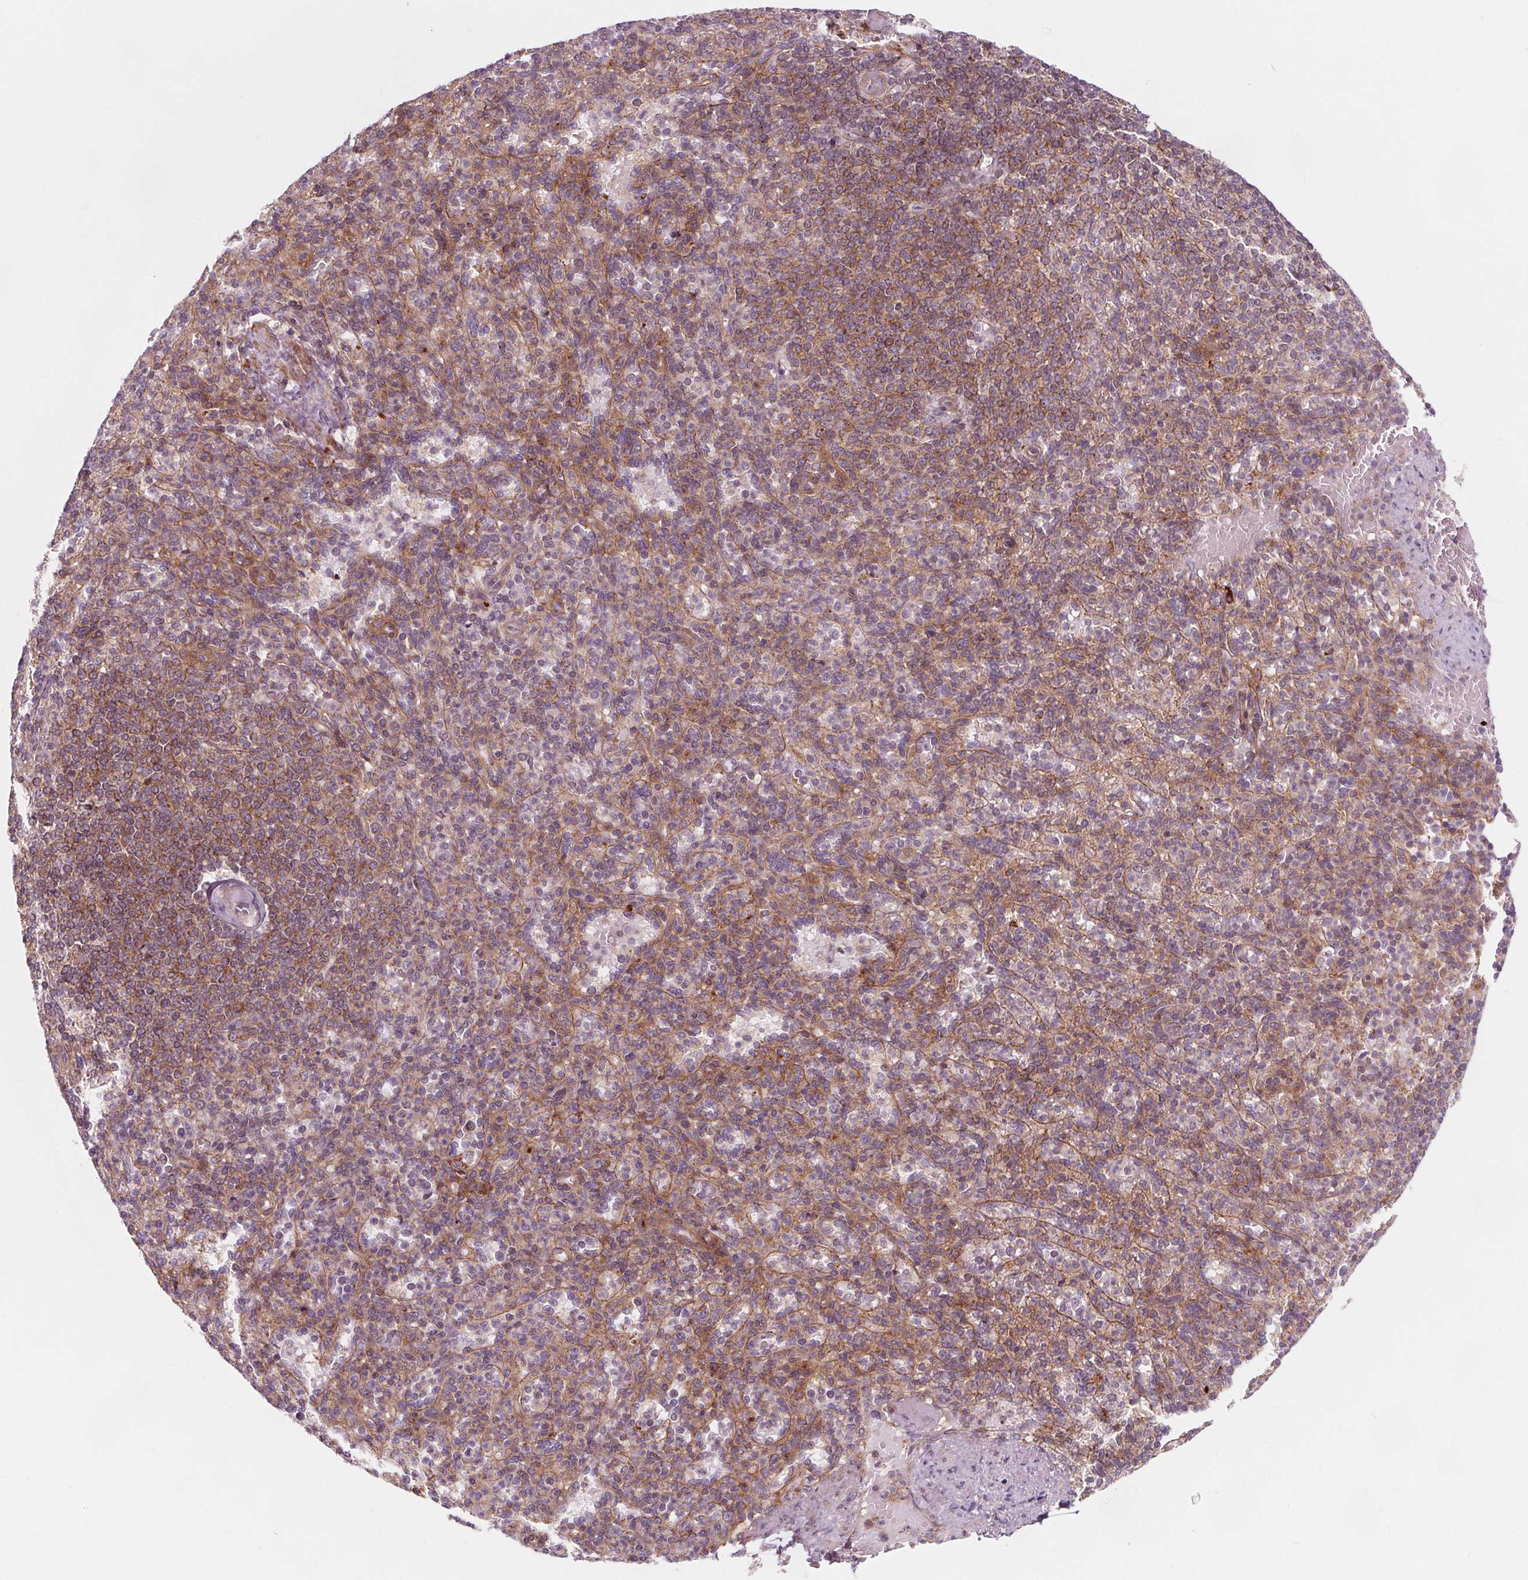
{"staining": {"intensity": "moderate", "quantity": "25%-75%", "location": "cytoplasmic/membranous"}, "tissue": "spleen", "cell_type": "Cells in red pulp", "image_type": "normal", "snomed": [{"axis": "morphology", "description": "Normal tissue, NOS"}, {"axis": "topography", "description": "Spleen"}], "caption": "IHC micrograph of benign spleen stained for a protein (brown), which exhibits medium levels of moderate cytoplasmic/membranous positivity in about 25%-75% of cells in red pulp.", "gene": "ADAM33", "patient": {"sex": "female", "age": 74}}